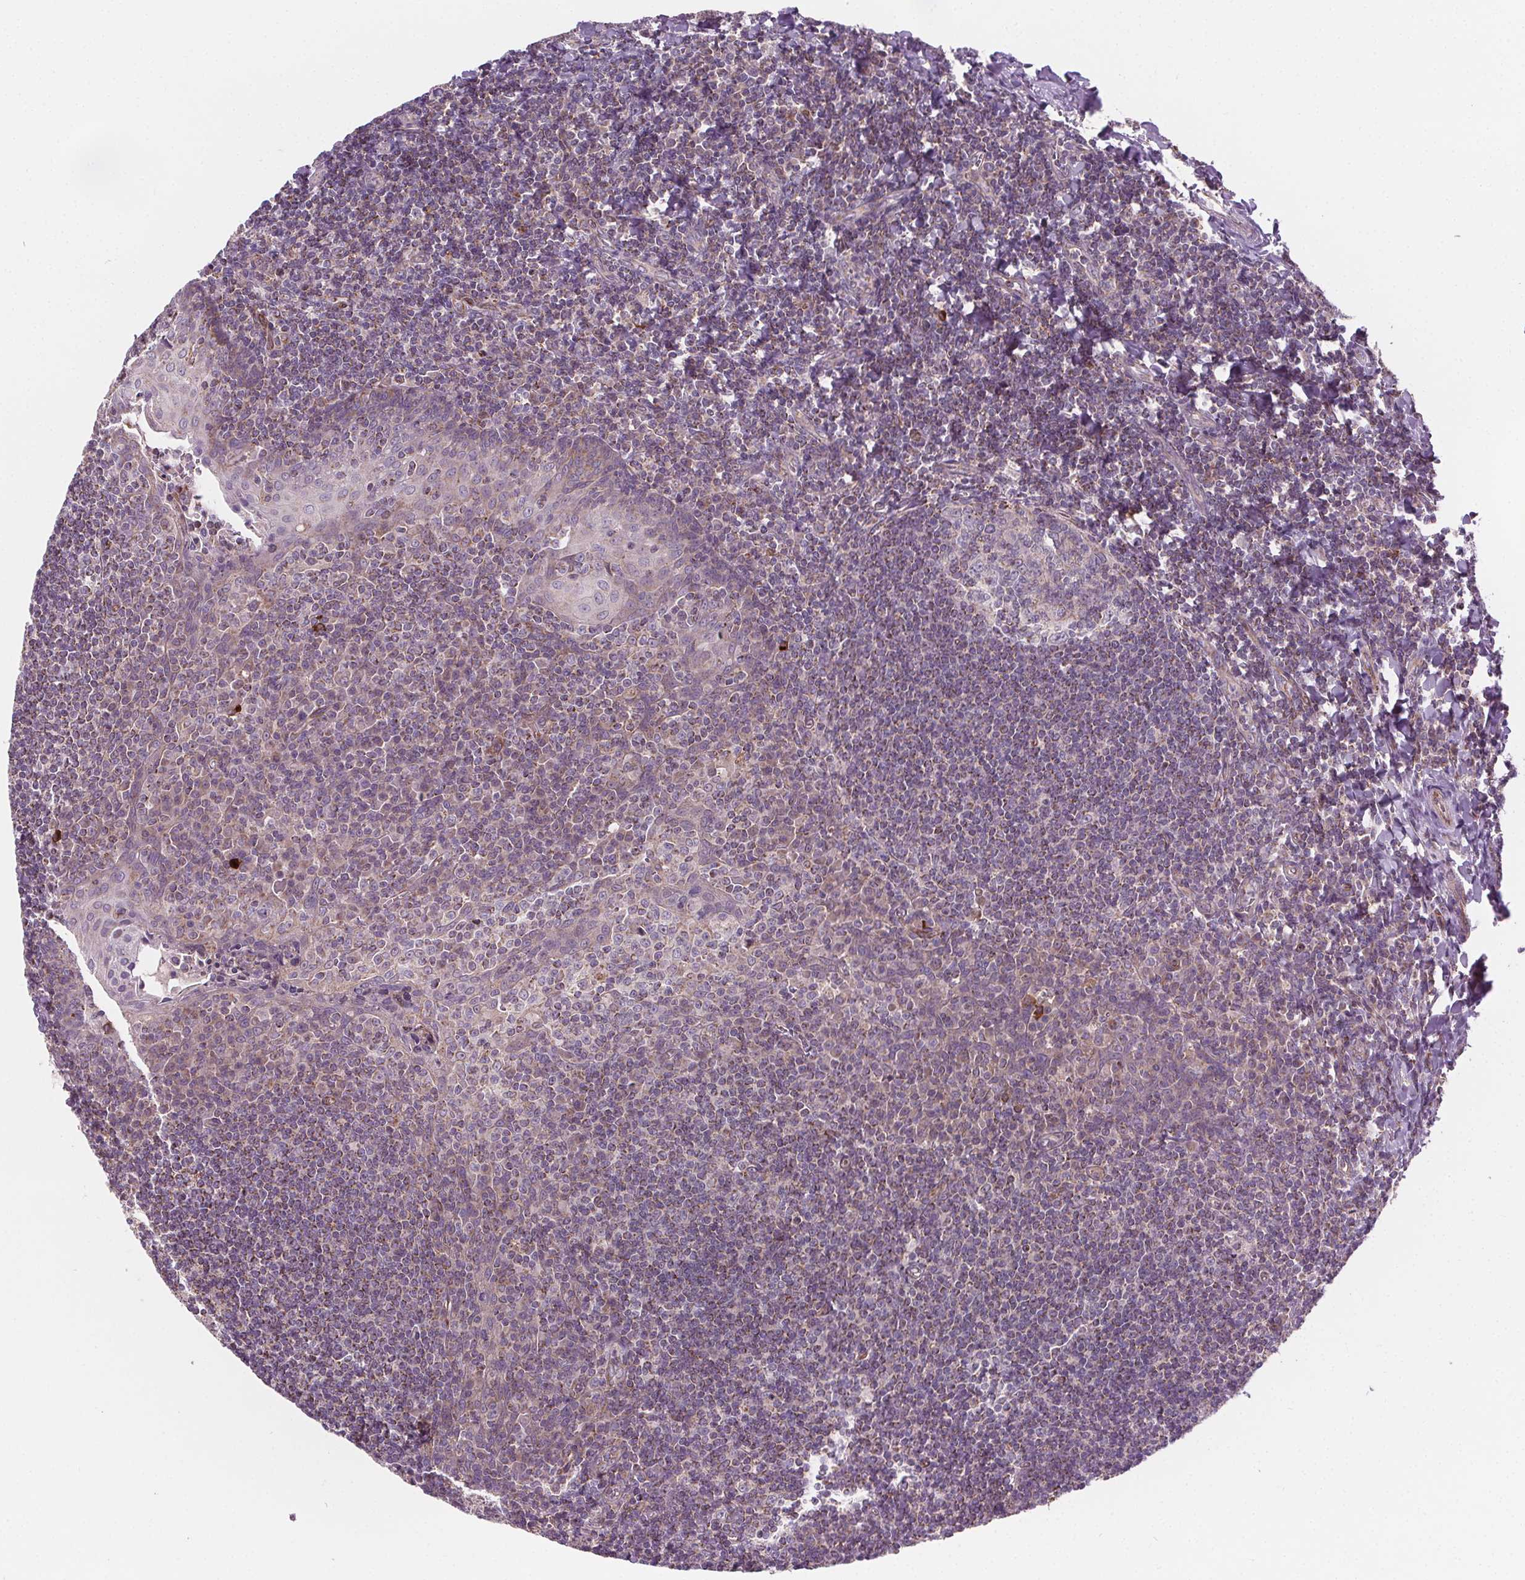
{"staining": {"intensity": "moderate", "quantity": "25%-75%", "location": "cytoplasmic/membranous"}, "tissue": "tonsil", "cell_type": "Germinal center cells", "image_type": "normal", "snomed": [{"axis": "morphology", "description": "Normal tissue, NOS"}, {"axis": "morphology", "description": "Inflammation, NOS"}, {"axis": "topography", "description": "Tonsil"}], "caption": "Germinal center cells display medium levels of moderate cytoplasmic/membranous staining in about 25%-75% of cells in benign human tonsil.", "gene": "GOLT1B", "patient": {"sex": "female", "age": 31}}